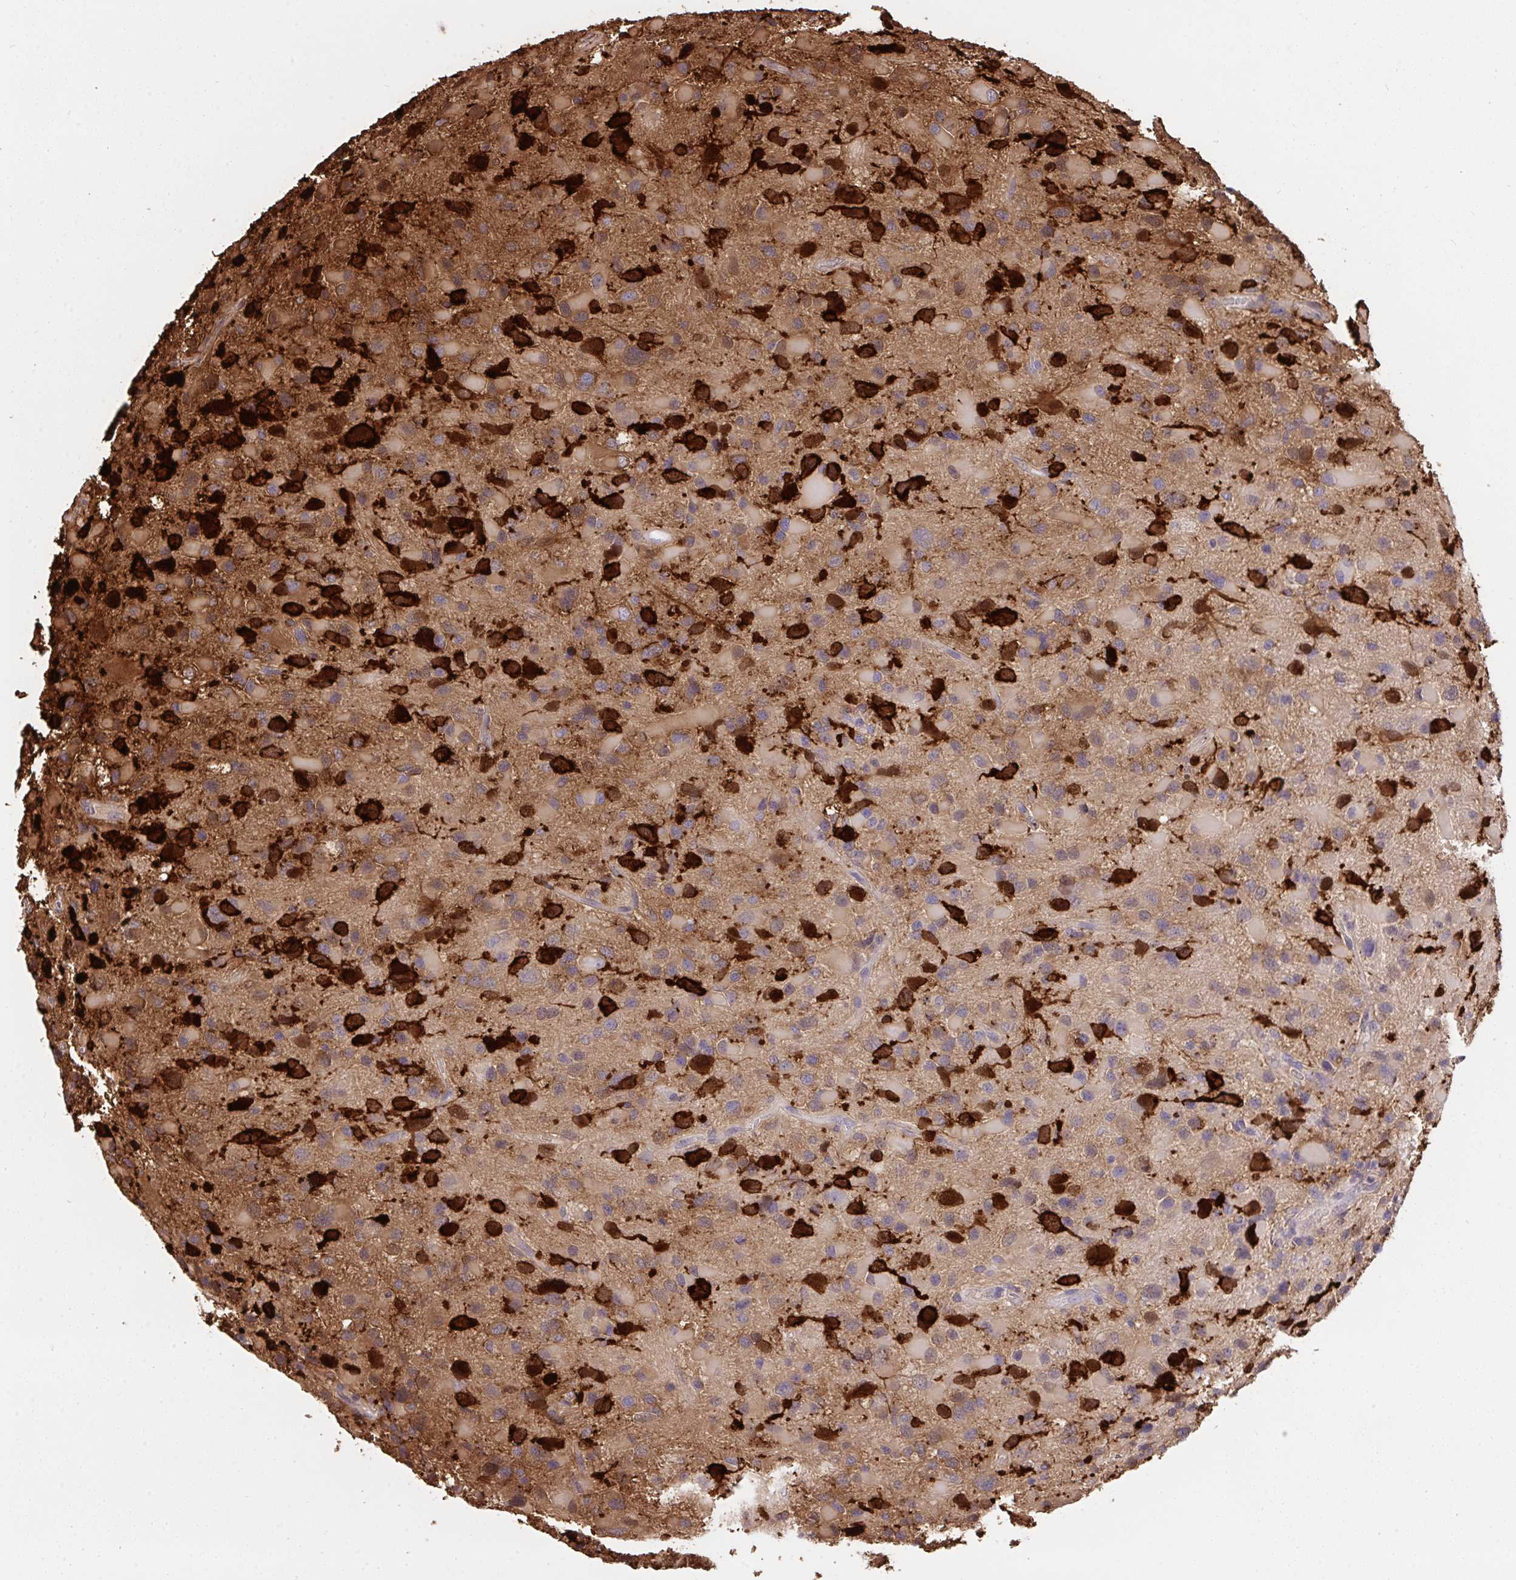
{"staining": {"intensity": "moderate", "quantity": ">75%", "location": "cytoplasmic/membranous"}, "tissue": "glioma", "cell_type": "Tumor cells", "image_type": "cancer", "snomed": [{"axis": "morphology", "description": "Glioma, malignant, Low grade"}, {"axis": "topography", "description": "Brain"}], "caption": "Tumor cells show medium levels of moderate cytoplasmic/membranous expression in approximately >75% of cells in human glioma.", "gene": "C12orf57", "patient": {"sex": "female", "age": 32}}